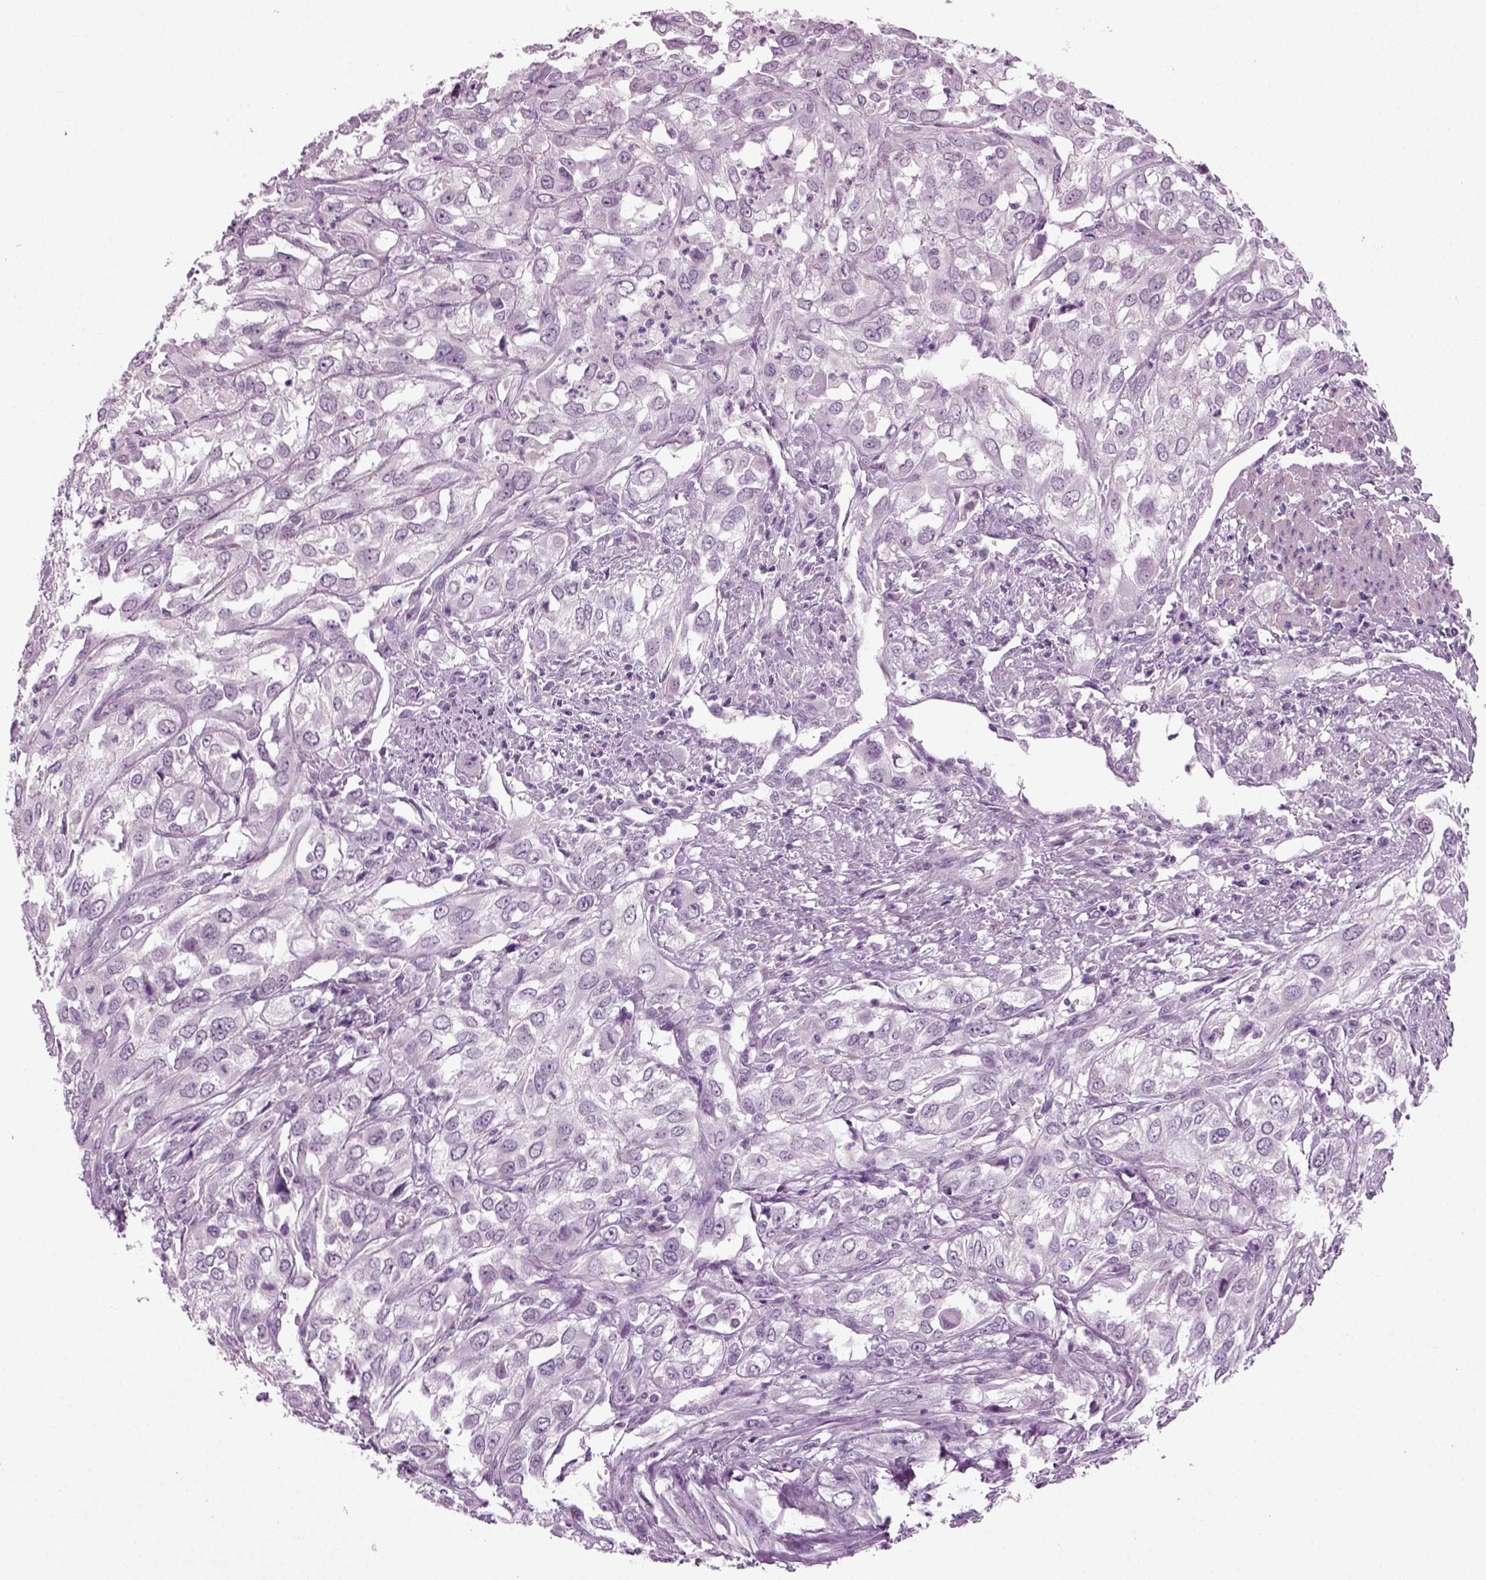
{"staining": {"intensity": "negative", "quantity": "none", "location": "none"}, "tissue": "urothelial cancer", "cell_type": "Tumor cells", "image_type": "cancer", "snomed": [{"axis": "morphology", "description": "Urothelial carcinoma, High grade"}, {"axis": "topography", "description": "Urinary bladder"}], "caption": "IHC of urothelial cancer demonstrates no staining in tumor cells.", "gene": "ZC2HC1C", "patient": {"sex": "male", "age": 67}}